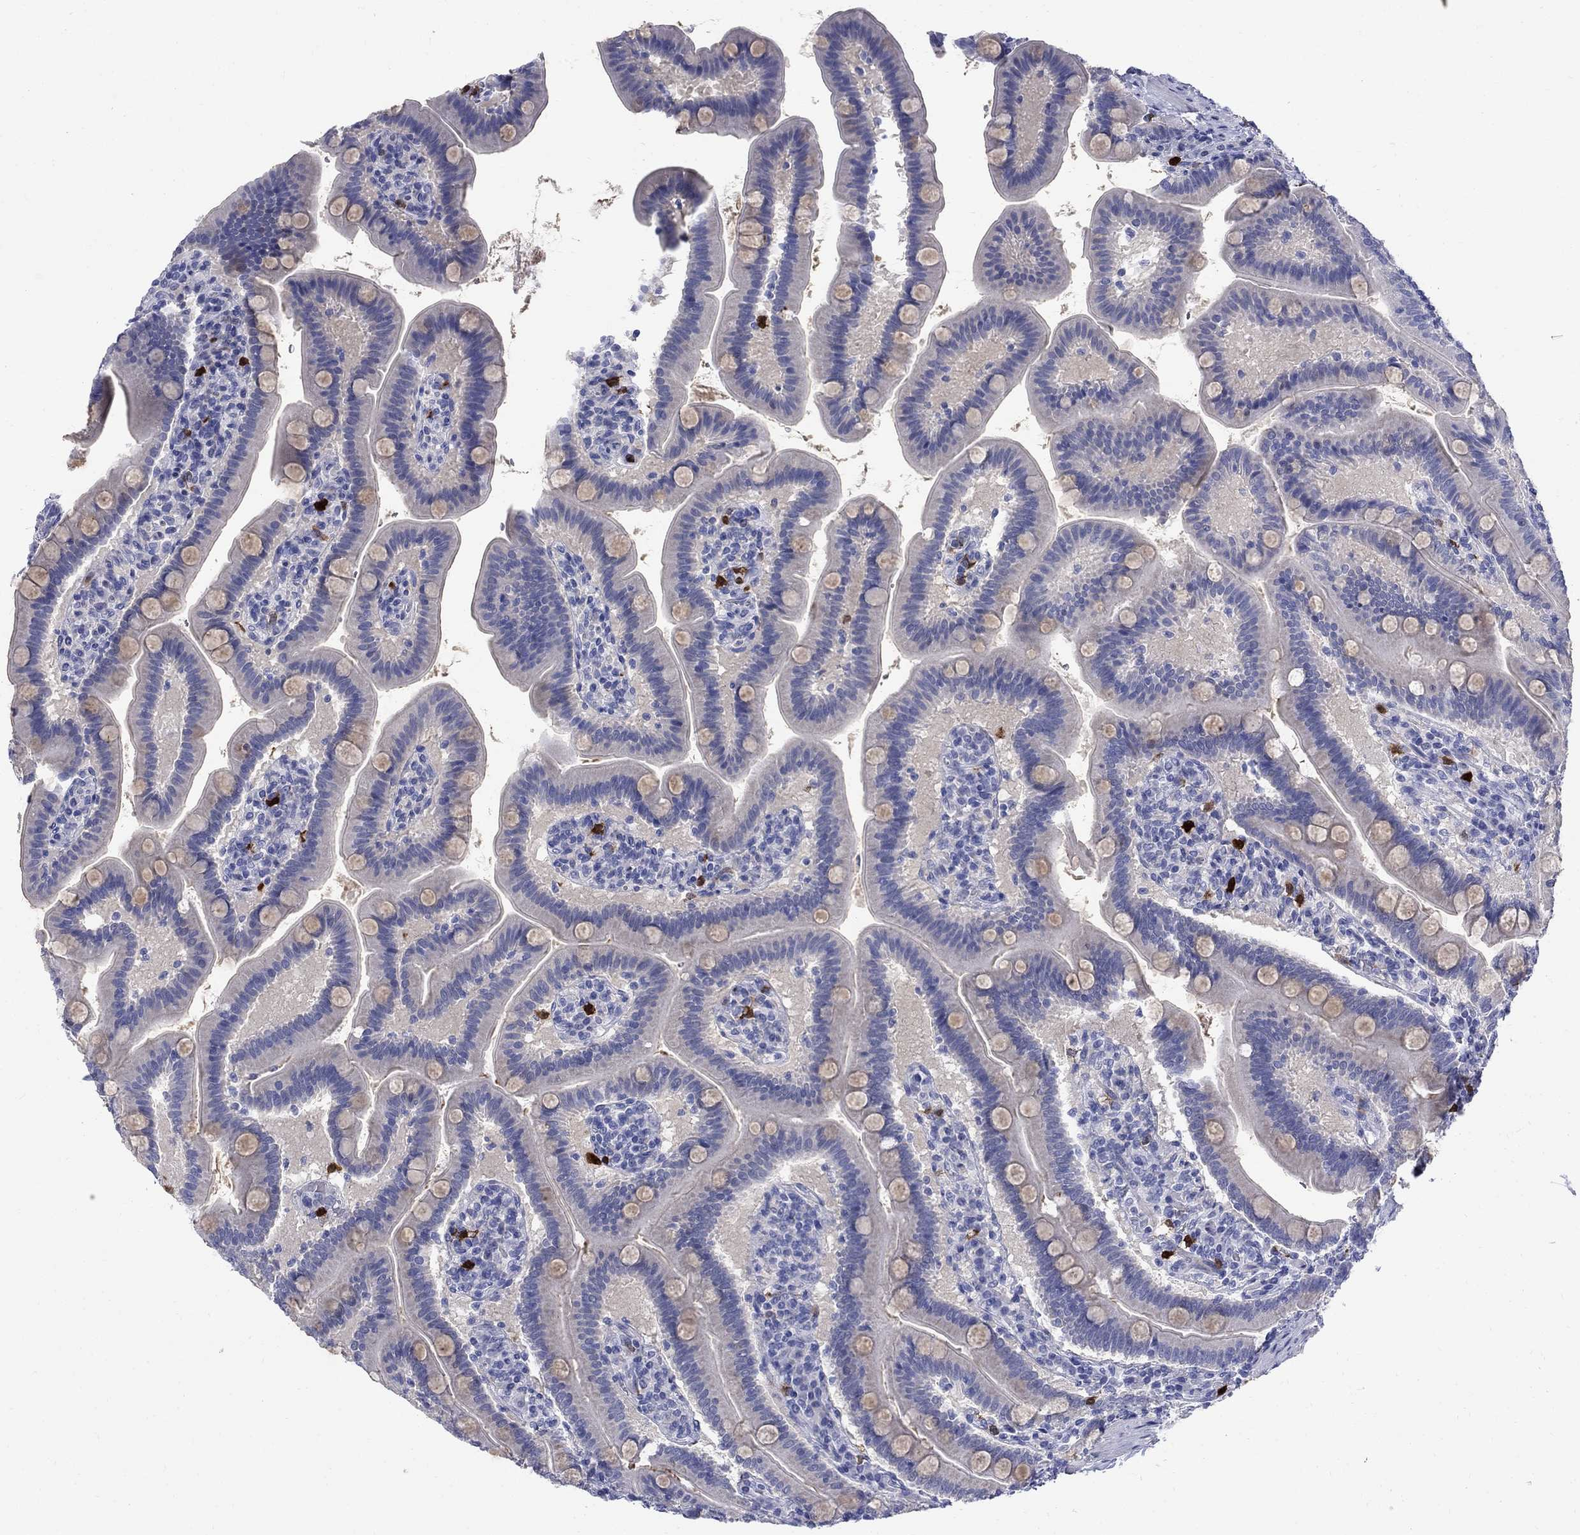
{"staining": {"intensity": "negative", "quantity": "none", "location": "none"}, "tissue": "small intestine", "cell_type": "Glandular cells", "image_type": "normal", "snomed": [{"axis": "morphology", "description": "Normal tissue, NOS"}, {"axis": "topography", "description": "Small intestine"}], "caption": "Immunohistochemistry (IHC) of unremarkable small intestine reveals no positivity in glandular cells. (DAB immunohistochemistry (IHC), high magnification).", "gene": "SERPINB2", "patient": {"sex": "male", "age": 66}}